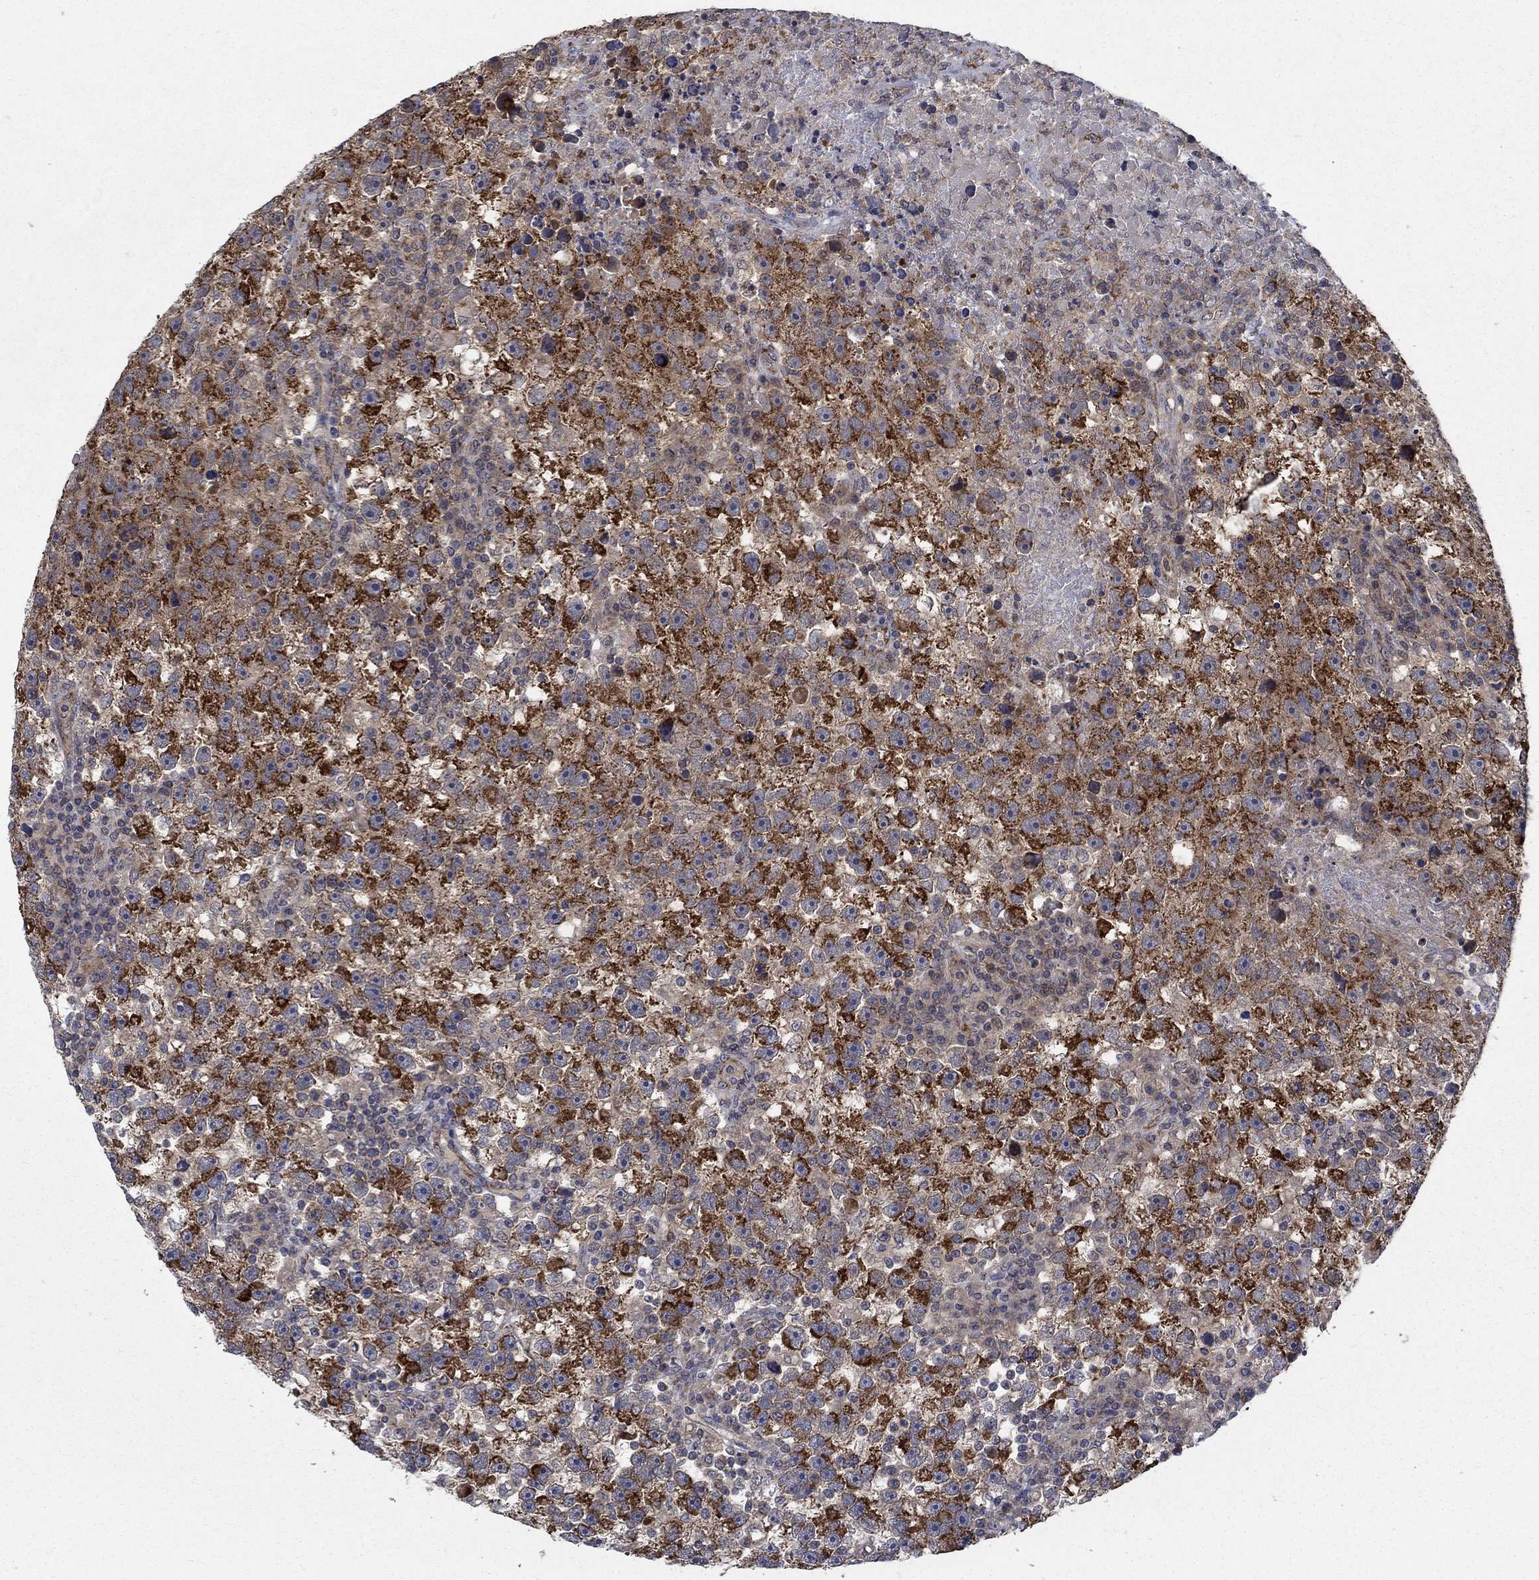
{"staining": {"intensity": "strong", "quantity": "25%-75%", "location": "cytoplasmic/membranous"}, "tissue": "testis cancer", "cell_type": "Tumor cells", "image_type": "cancer", "snomed": [{"axis": "morphology", "description": "Seminoma, NOS"}, {"axis": "topography", "description": "Testis"}], "caption": "Seminoma (testis) tissue shows strong cytoplasmic/membranous positivity in approximately 25%-75% of tumor cells, visualized by immunohistochemistry. Using DAB (brown) and hematoxylin (blue) stains, captured at high magnification using brightfield microscopy.", "gene": "NME7", "patient": {"sex": "male", "age": 47}}